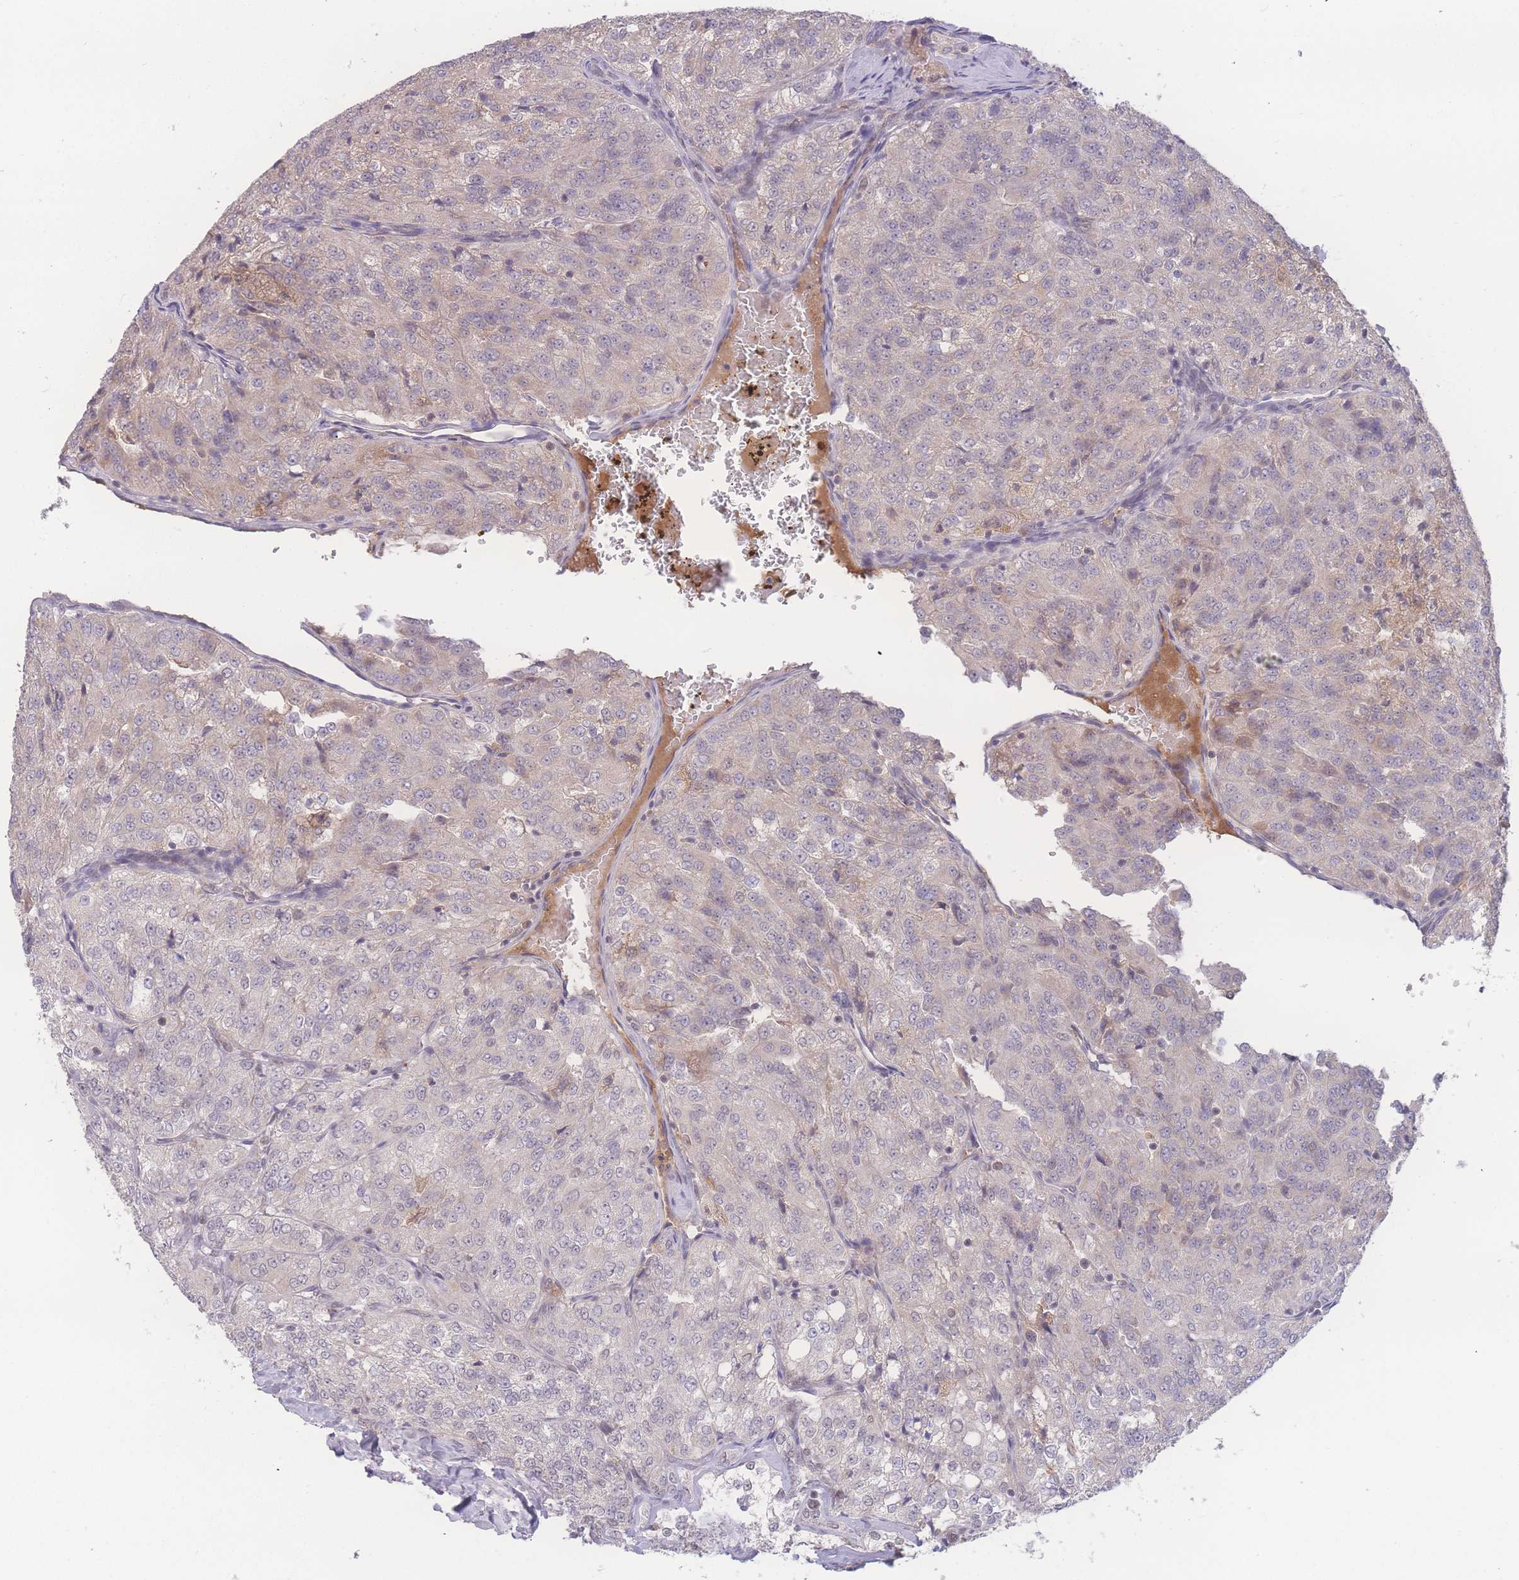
{"staining": {"intensity": "negative", "quantity": "none", "location": "none"}, "tissue": "renal cancer", "cell_type": "Tumor cells", "image_type": "cancer", "snomed": [{"axis": "morphology", "description": "Adenocarcinoma, NOS"}, {"axis": "topography", "description": "Kidney"}], "caption": "Immunohistochemistry micrograph of adenocarcinoma (renal) stained for a protein (brown), which reveals no staining in tumor cells.", "gene": "RAVER1", "patient": {"sex": "female", "age": 63}}